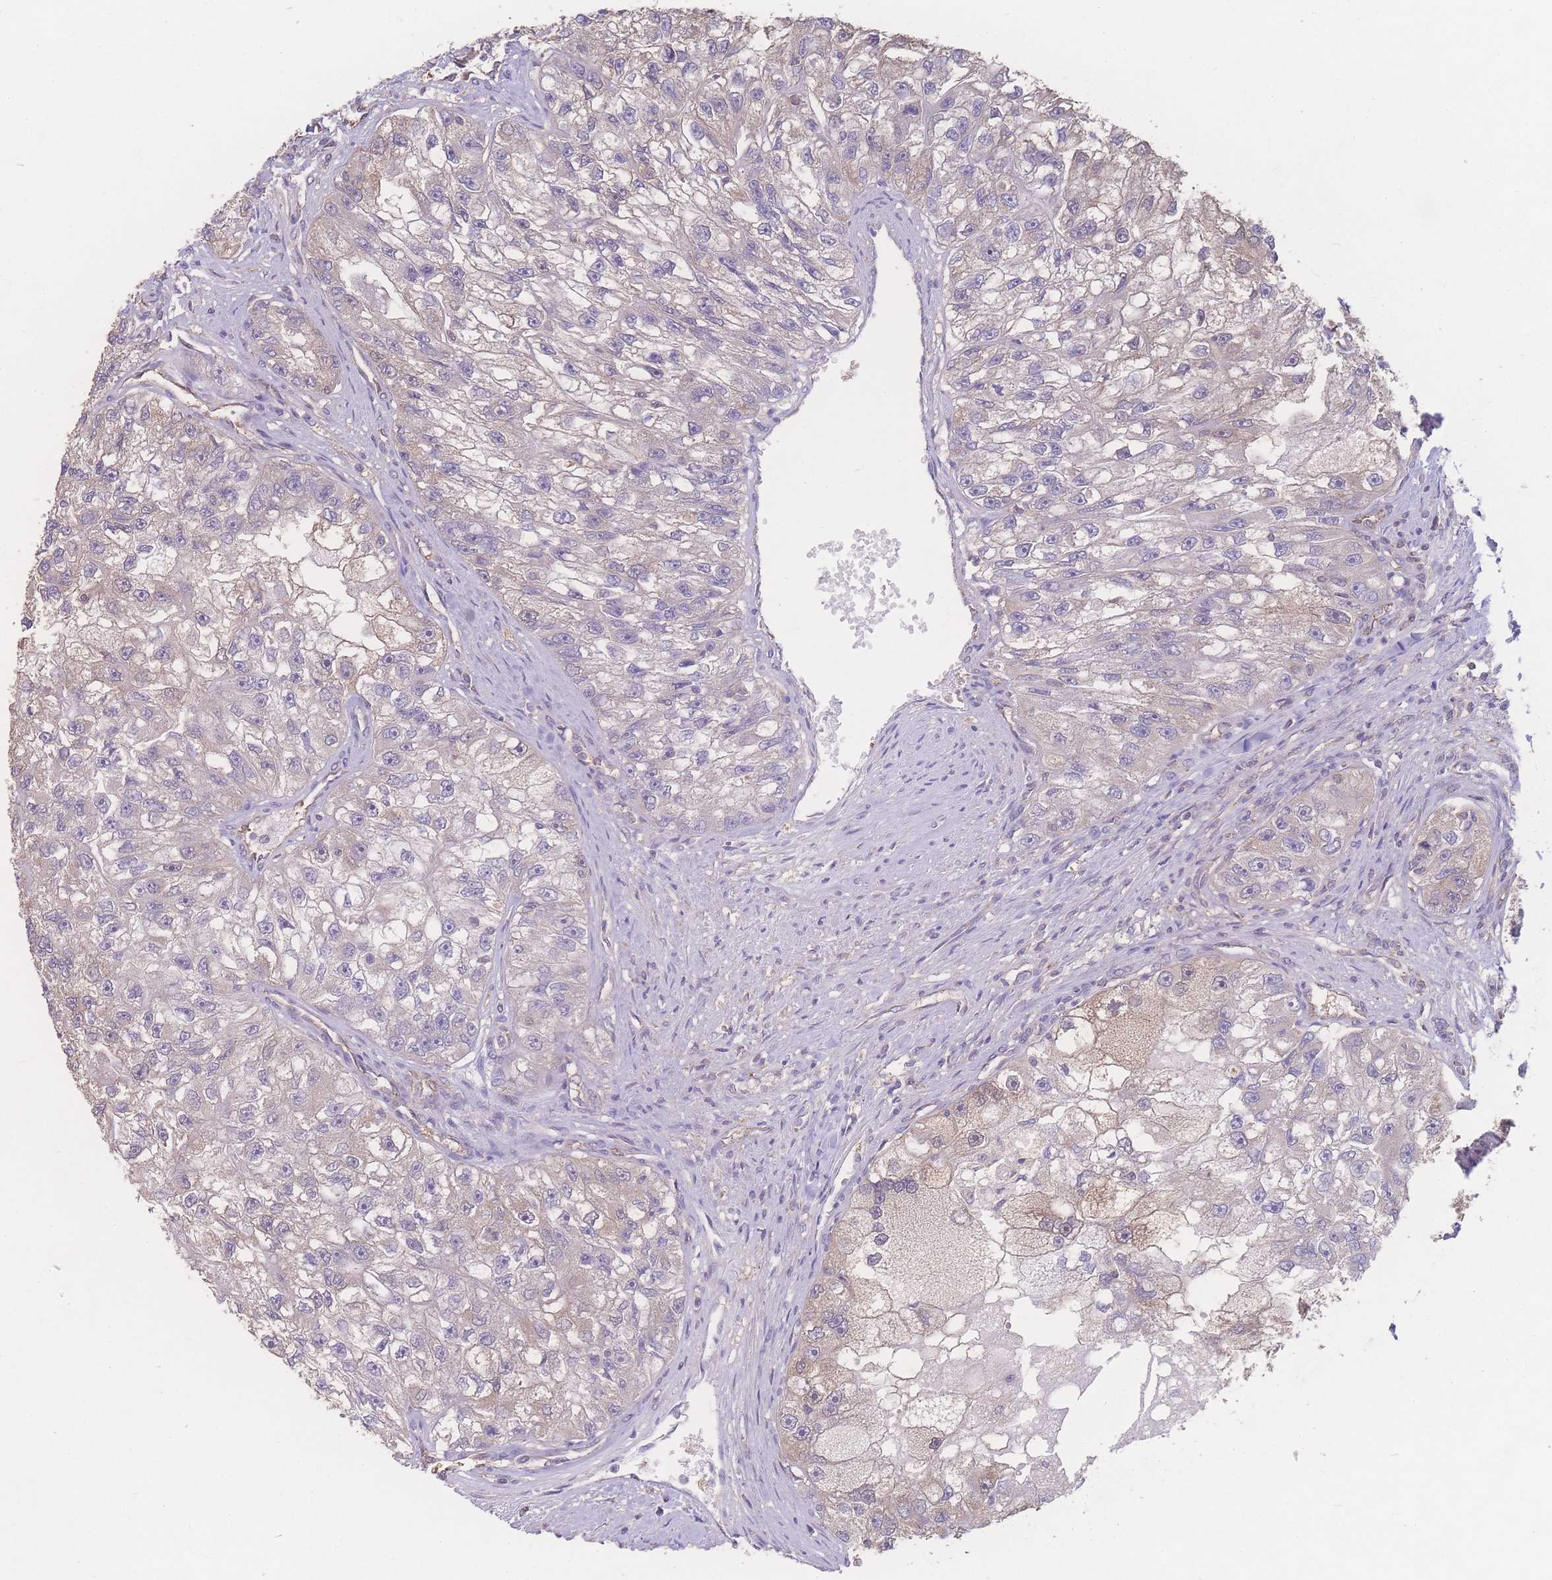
{"staining": {"intensity": "weak", "quantity": "<25%", "location": "cytoplasmic/membranous"}, "tissue": "renal cancer", "cell_type": "Tumor cells", "image_type": "cancer", "snomed": [{"axis": "morphology", "description": "Adenocarcinoma, NOS"}, {"axis": "topography", "description": "Kidney"}], "caption": "Renal adenocarcinoma was stained to show a protein in brown. There is no significant staining in tumor cells. Nuclei are stained in blue.", "gene": "GIPR", "patient": {"sex": "male", "age": 63}}